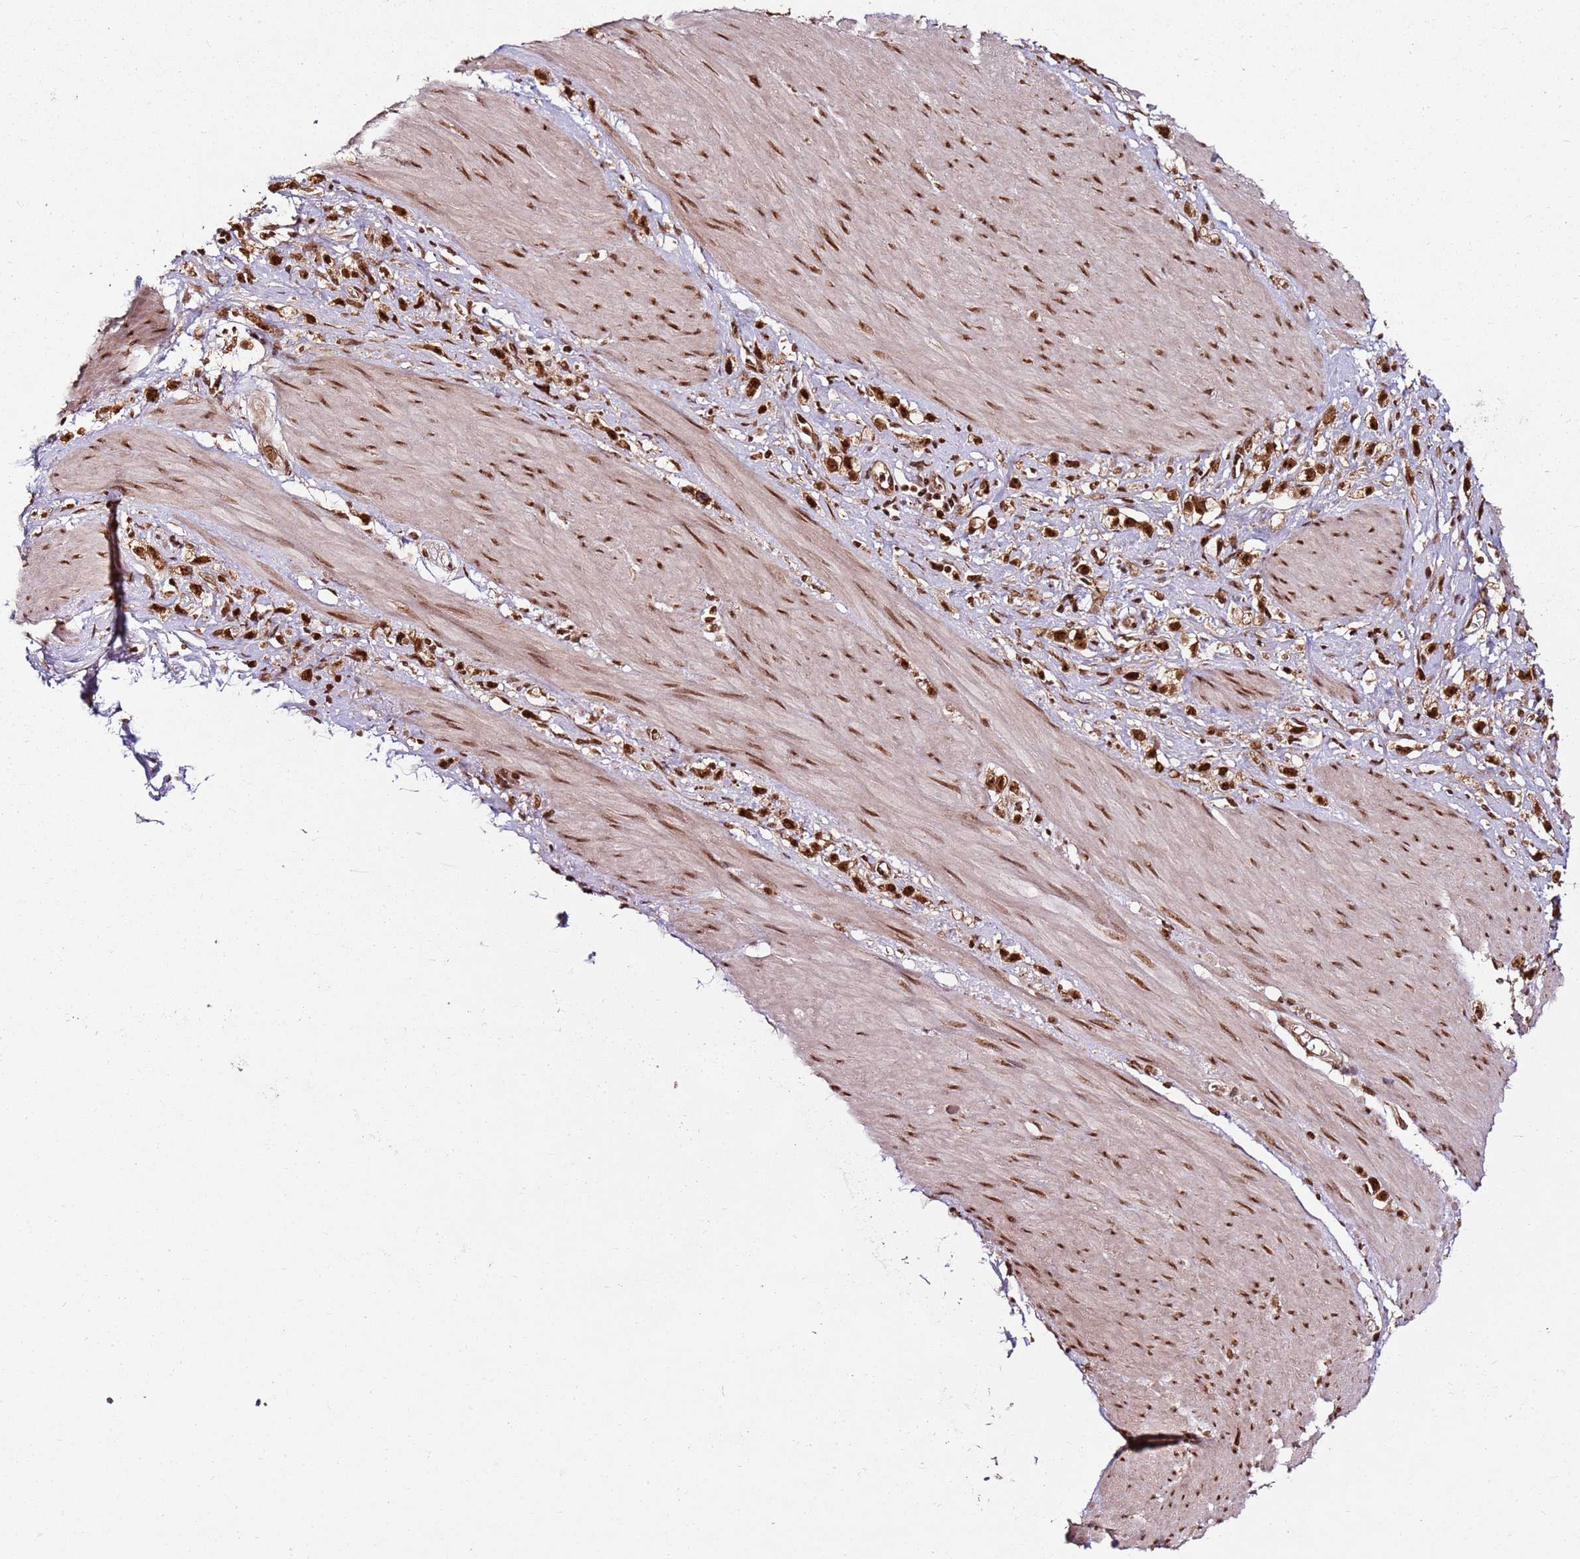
{"staining": {"intensity": "strong", "quantity": ">75%", "location": "nuclear"}, "tissue": "stomach cancer", "cell_type": "Tumor cells", "image_type": "cancer", "snomed": [{"axis": "morphology", "description": "Adenocarcinoma, NOS"}, {"axis": "topography", "description": "Stomach"}], "caption": "The histopathology image exhibits staining of stomach adenocarcinoma, revealing strong nuclear protein positivity (brown color) within tumor cells.", "gene": "XRN2", "patient": {"sex": "female", "age": 65}}